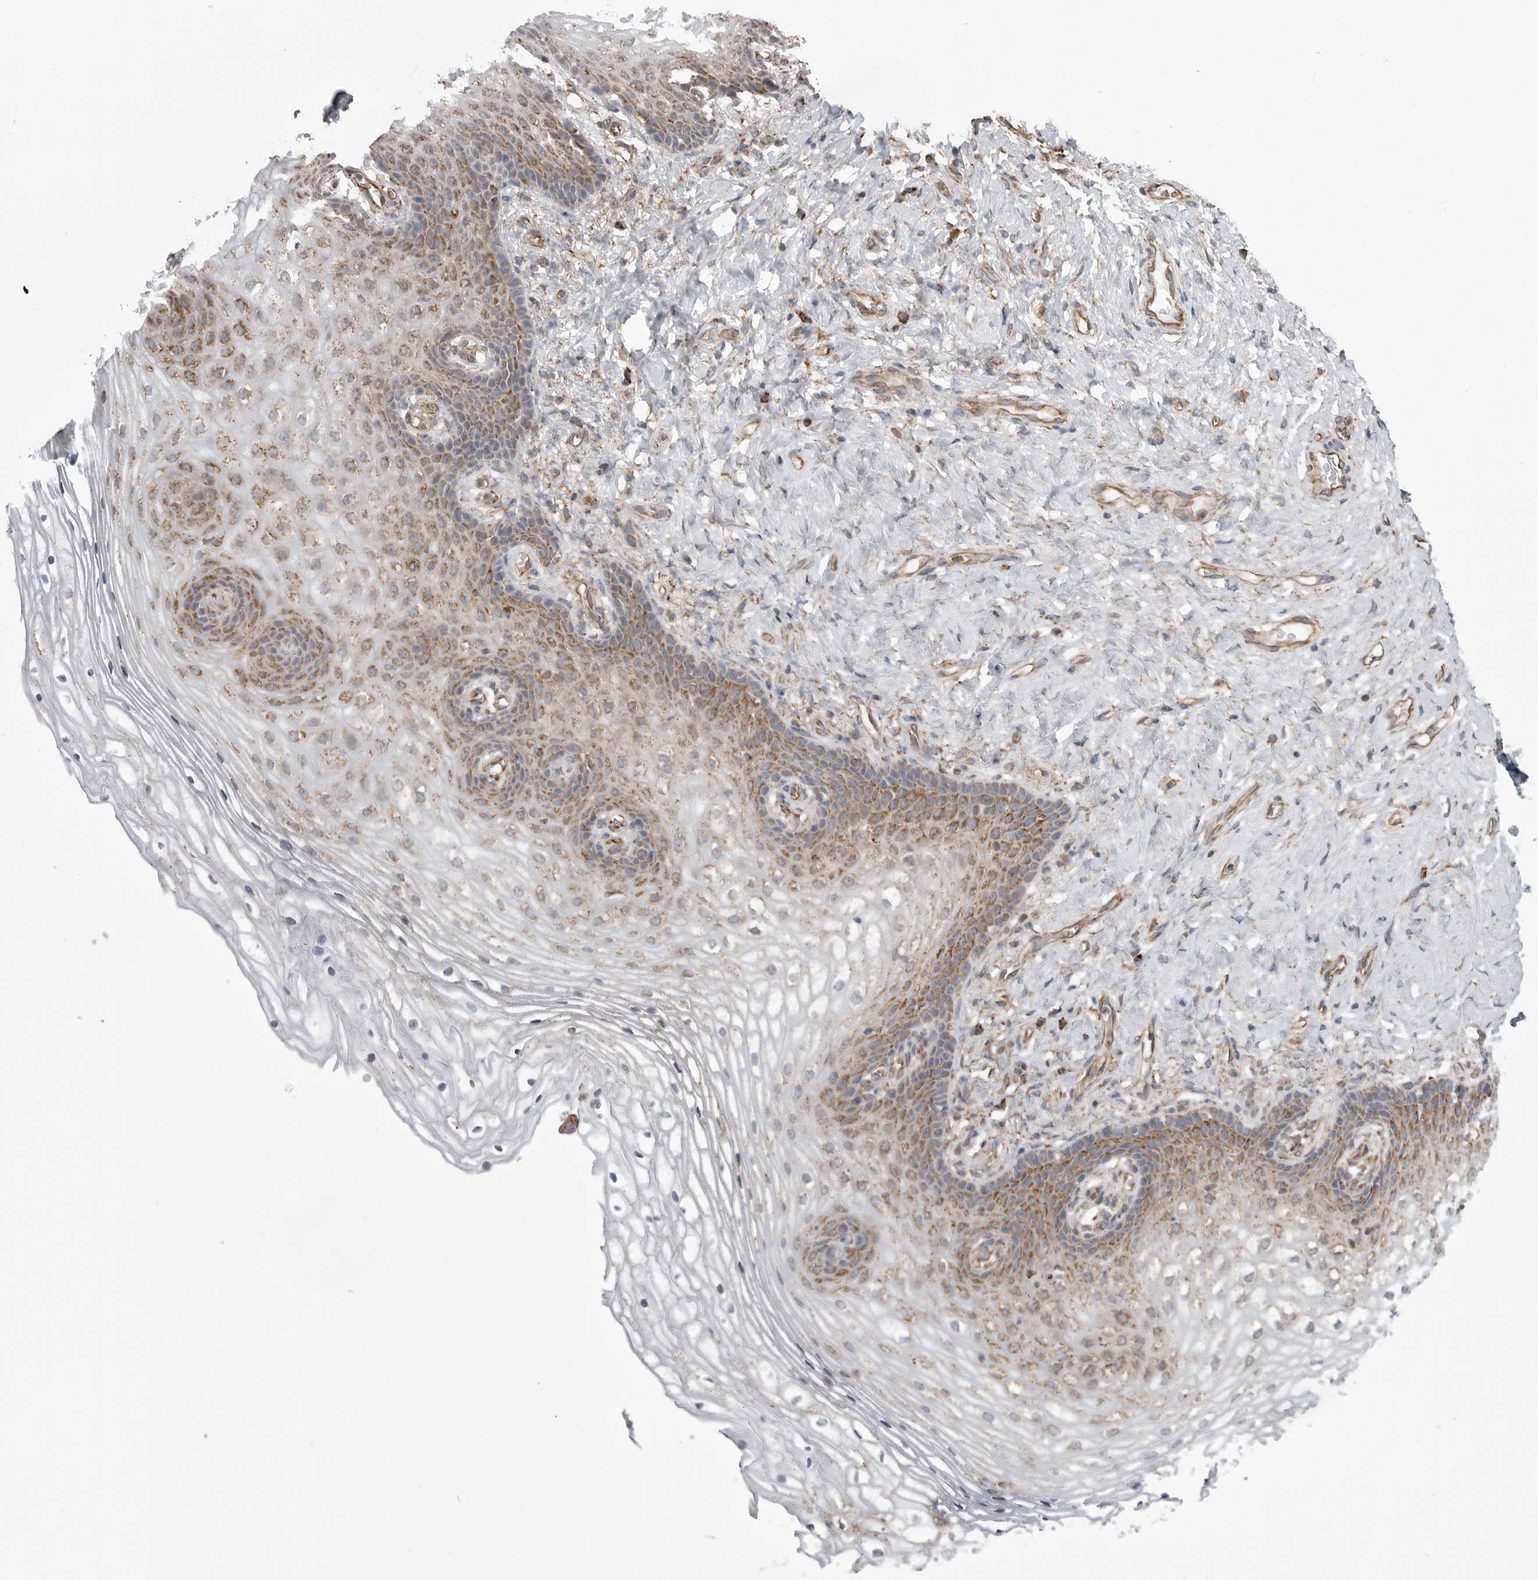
{"staining": {"intensity": "moderate", "quantity": "25%-75%", "location": "cytoplasmic/membranous"}, "tissue": "vagina", "cell_type": "Squamous epithelial cells", "image_type": "normal", "snomed": [{"axis": "morphology", "description": "Normal tissue, NOS"}, {"axis": "topography", "description": "Vagina"}], "caption": "An IHC micrograph of benign tissue is shown. Protein staining in brown labels moderate cytoplasmic/membranous positivity in vagina within squamous epithelial cells. (DAB (3,3'-diaminobenzidine) = brown stain, brightfield microscopy at high magnification).", "gene": "FH", "patient": {"sex": "female", "age": 60}}